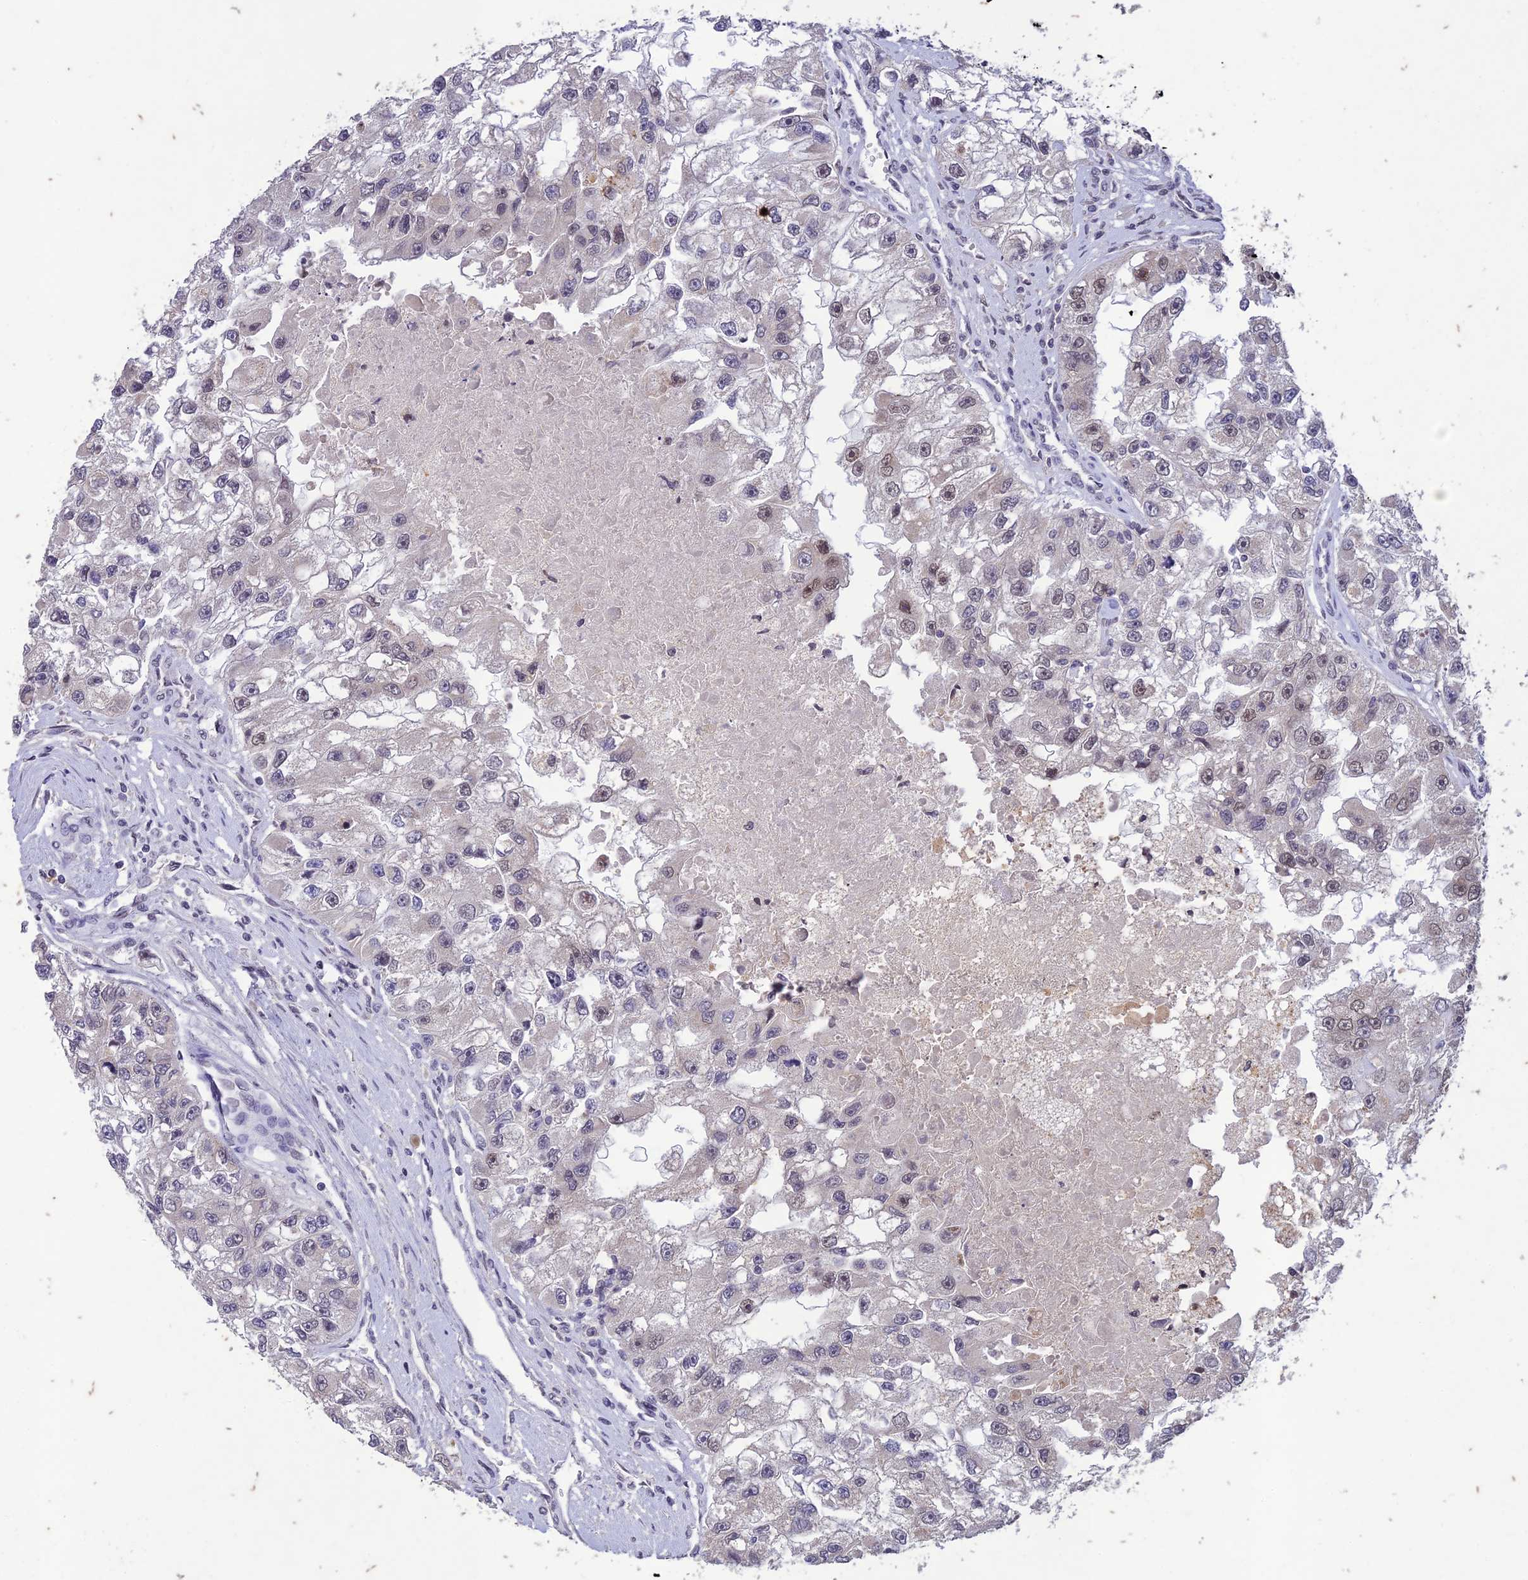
{"staining": {"intensity": "weak", "quantity": "<25%", "location": "nuclear"}, "tissue": "renal cancer", "cell_type": "Tumor cells", "image_type": "cancer", "snomed": [{"axis": "morphology", "description": "Adenocarcinoma, NOS"}, {"axis": "topography", "description": "Kidney"}], "caption": "Immunohistochemical staining of renal cancer displays no significant positivity in tumor cells. (Stains: DAB (3,3'-diaminobenzidine) IHC with hematoxylin counter stain, Microscopy: brightfield microscopy at high magnification).", "gene": "POP4", "patient": {"sex": "male", "age": 63}}